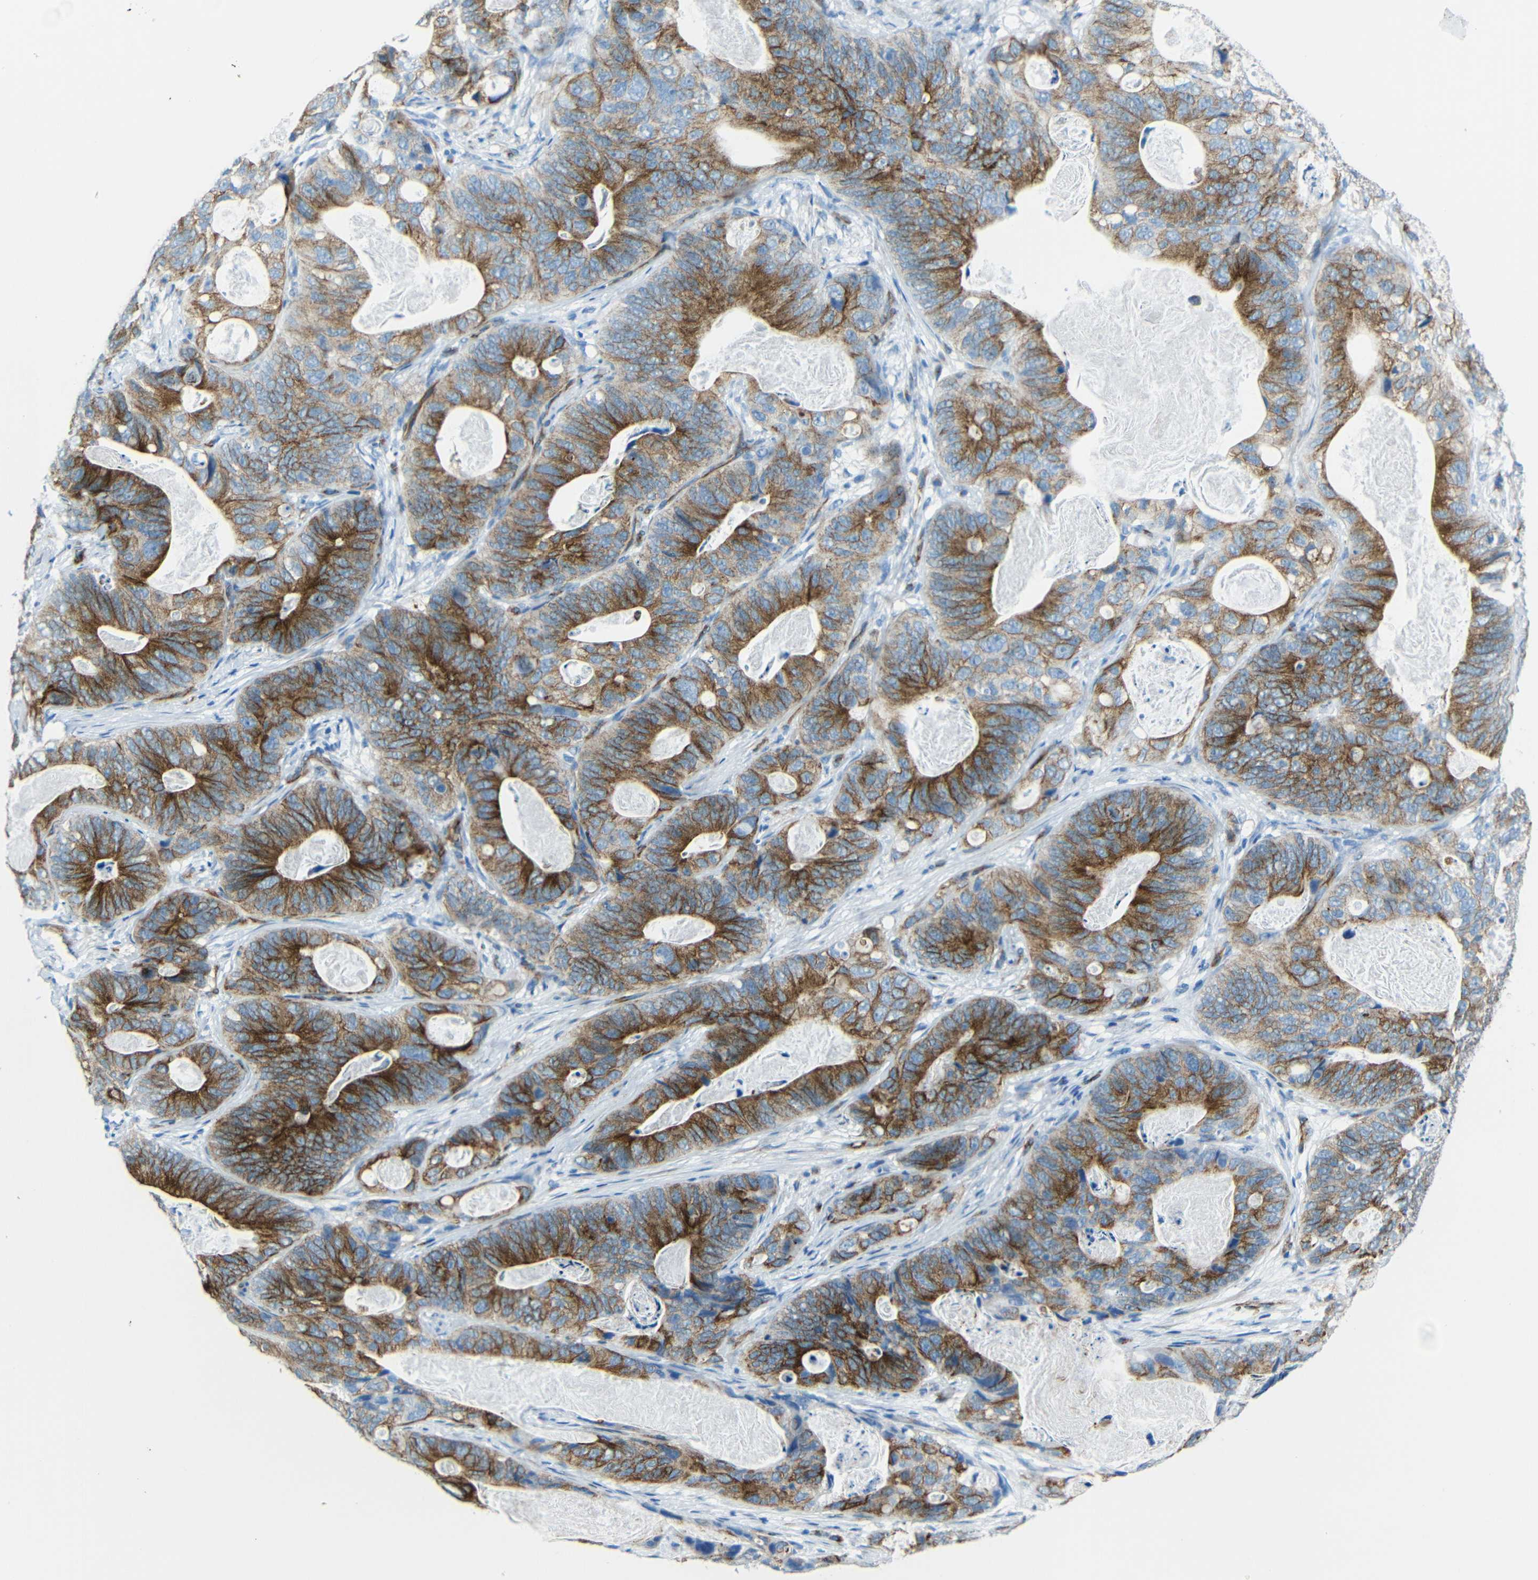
{"staining": {"intensity": "strong", "quantity": ">75%", "location": "cytoplasmic/membranous"}, "tissue": "stomach cancer", "cell_type": "Tumor cells", "image_type": "cancer", "snomed": [{"axis": "morphology", "description": "Adenocarcinoma, NOS"}, {"axis": "topography", "description": "Stomach"}], "caption": "An image showing strong cytoplasmic/membranous expression in about >75% of tumor cells in stomach cancer, as visualized by brown immunohistochemical staining.", "gene": "TUBB4B", "patient": {"sex": "female", "age": 89}}